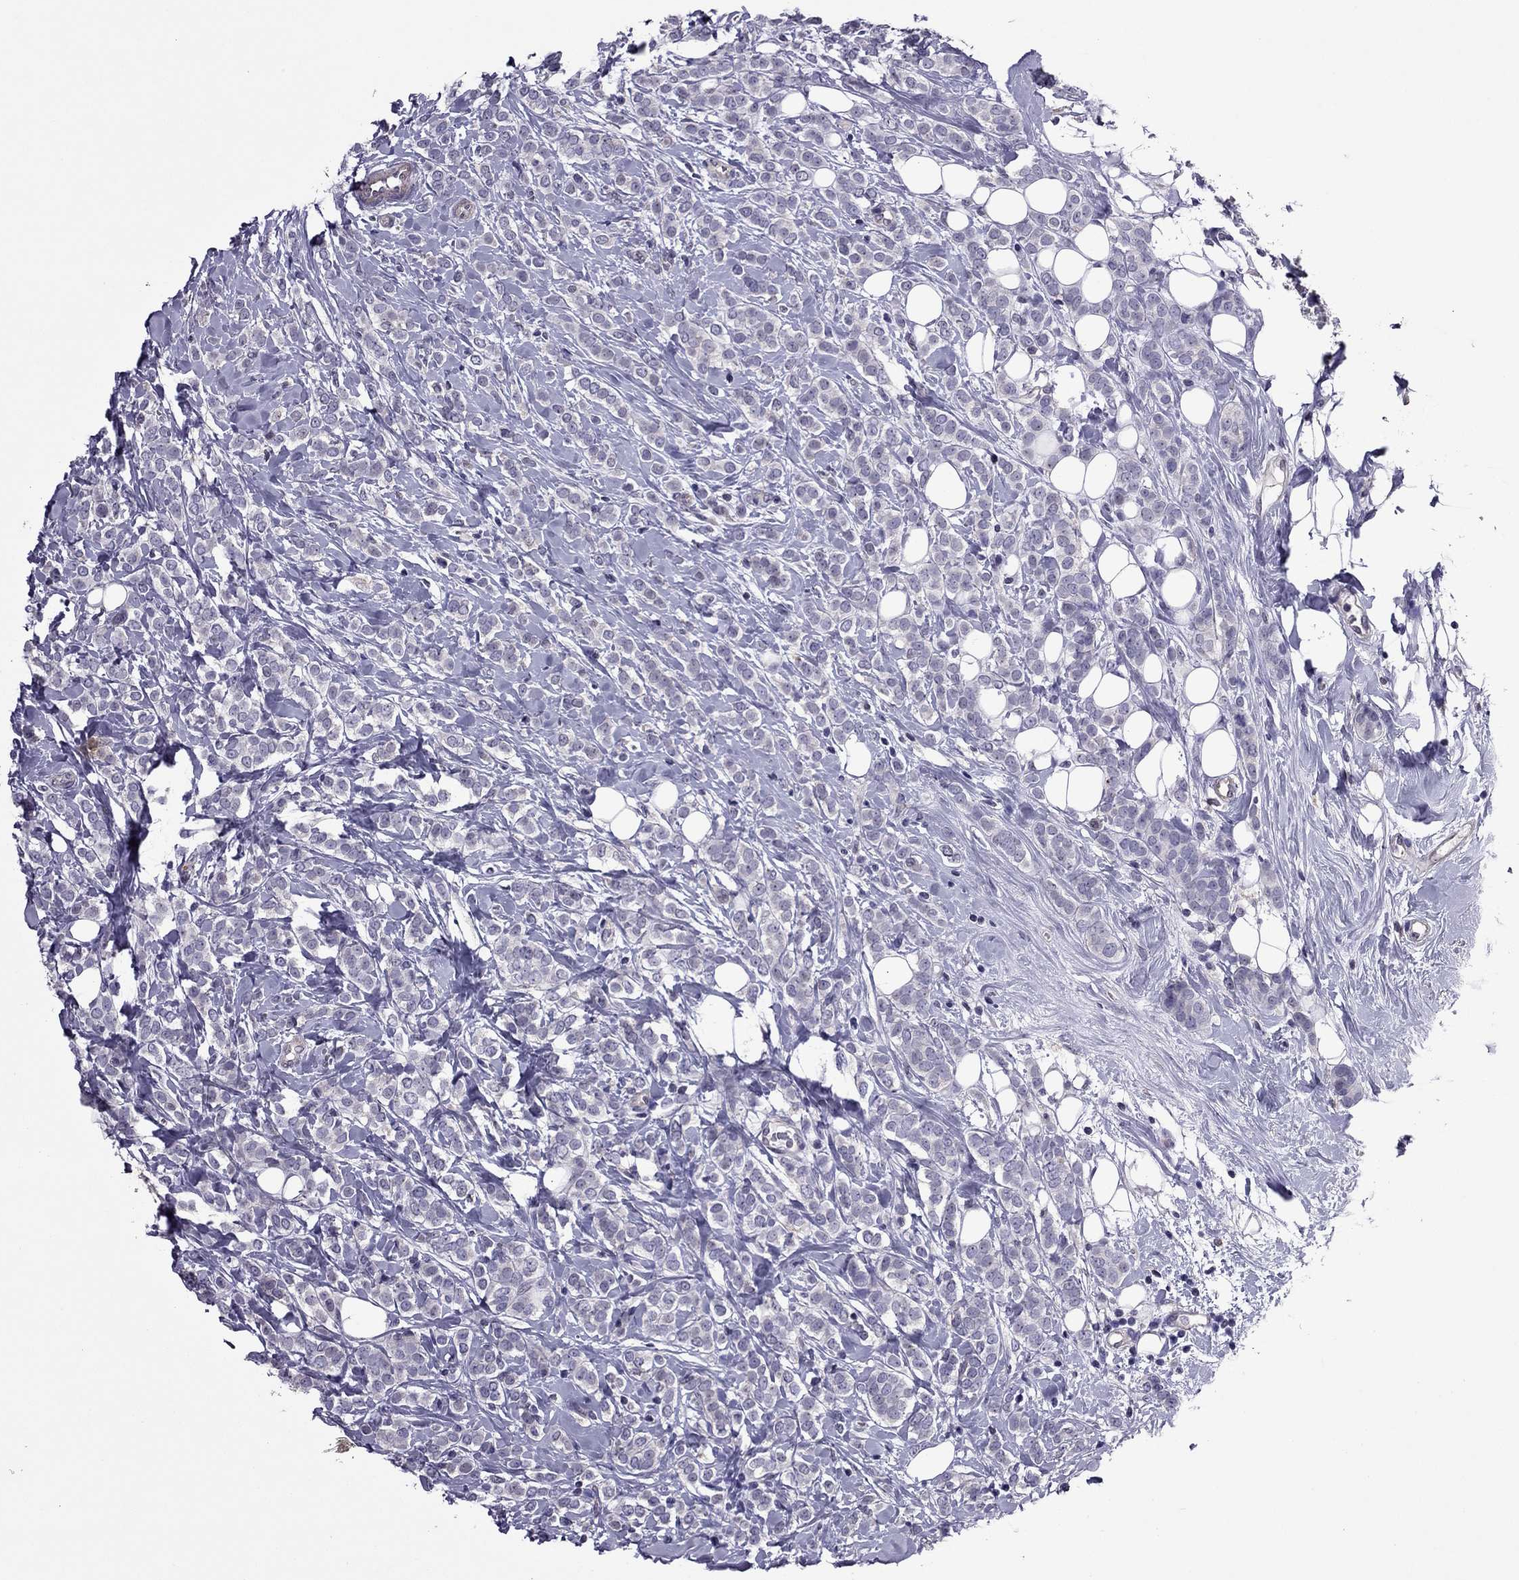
{"staining": {"intensity": "negative", "quantity": "none", "location": "none"}, "tissue": "breast cancer", "cell_type": "Tumor cells", "image_type": "cancer", "snomed": [{"axis": "morphology", "description": "Lobular carcinoma"}, {"axis": "topography", "description": "Breast"}], "caption": "This image is of breast cancer stained with IHC to label a protein in brown with the nuclei are counter-stained blue. There is no staining in tumor cells.", "gene": "SLC16A8", "patient": {"sex": "female", "age": 49}}